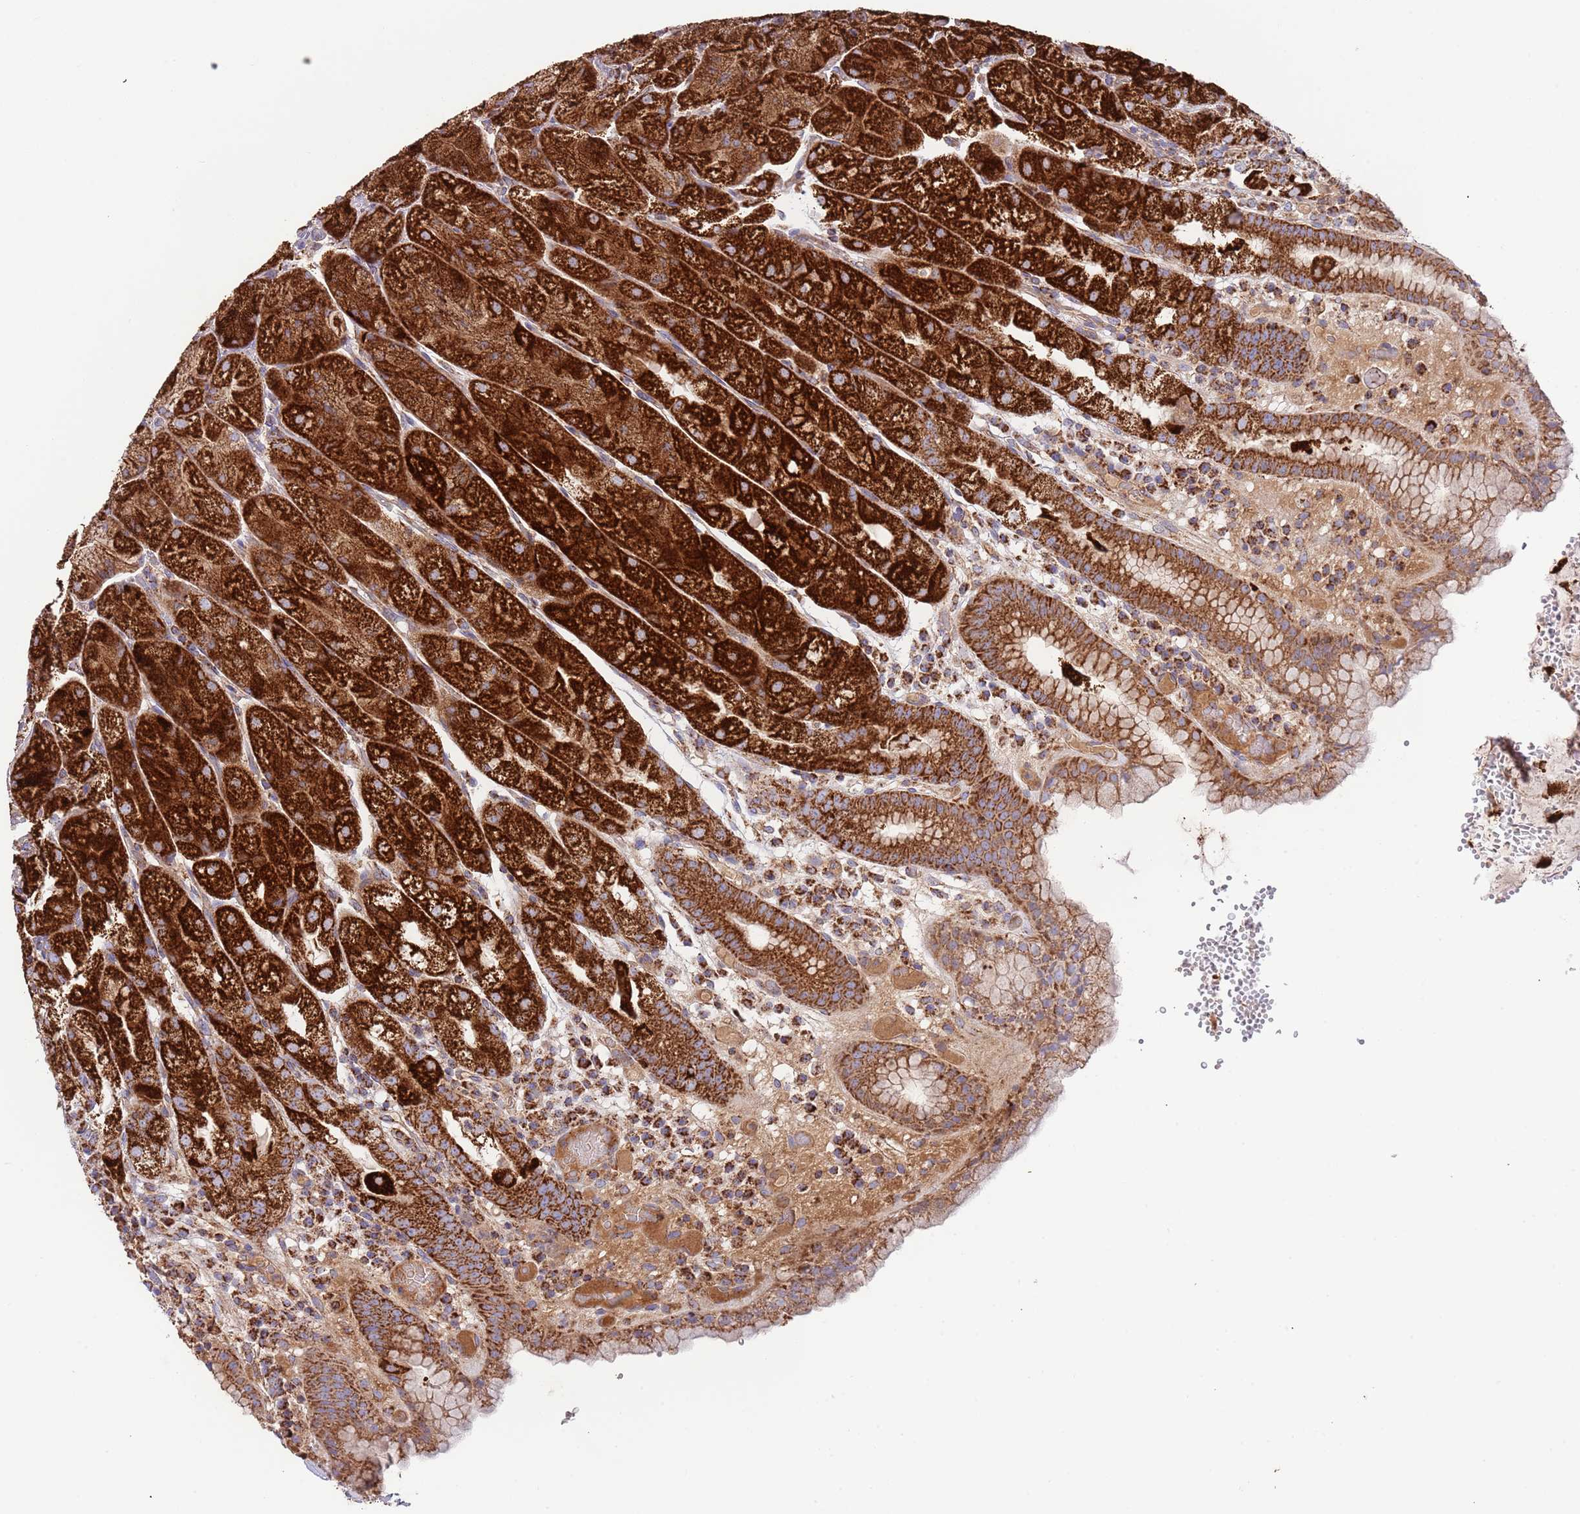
{"staining": {"intensity": "strong", "quantity": ">75%", "location": "cytoplasmic/membranous"}, "tissue": "stomach", "cell_type": "Glandular cells", "image_type": "normal", "snomed": [{"axis": "morphology", "description": "Normal tissue, NOS"}, {"axis": "topography", "description": "Stomach, upper"}], "caption": "A high-resolution image shows immunohistochemistry (IHC) staining of normal stomach, which shows strong cytoplasmic/membranous expression in approximately >75% of glandular cells.", "gene": "DNAJA3", "patient": {"sex": "male", "age": 52}}